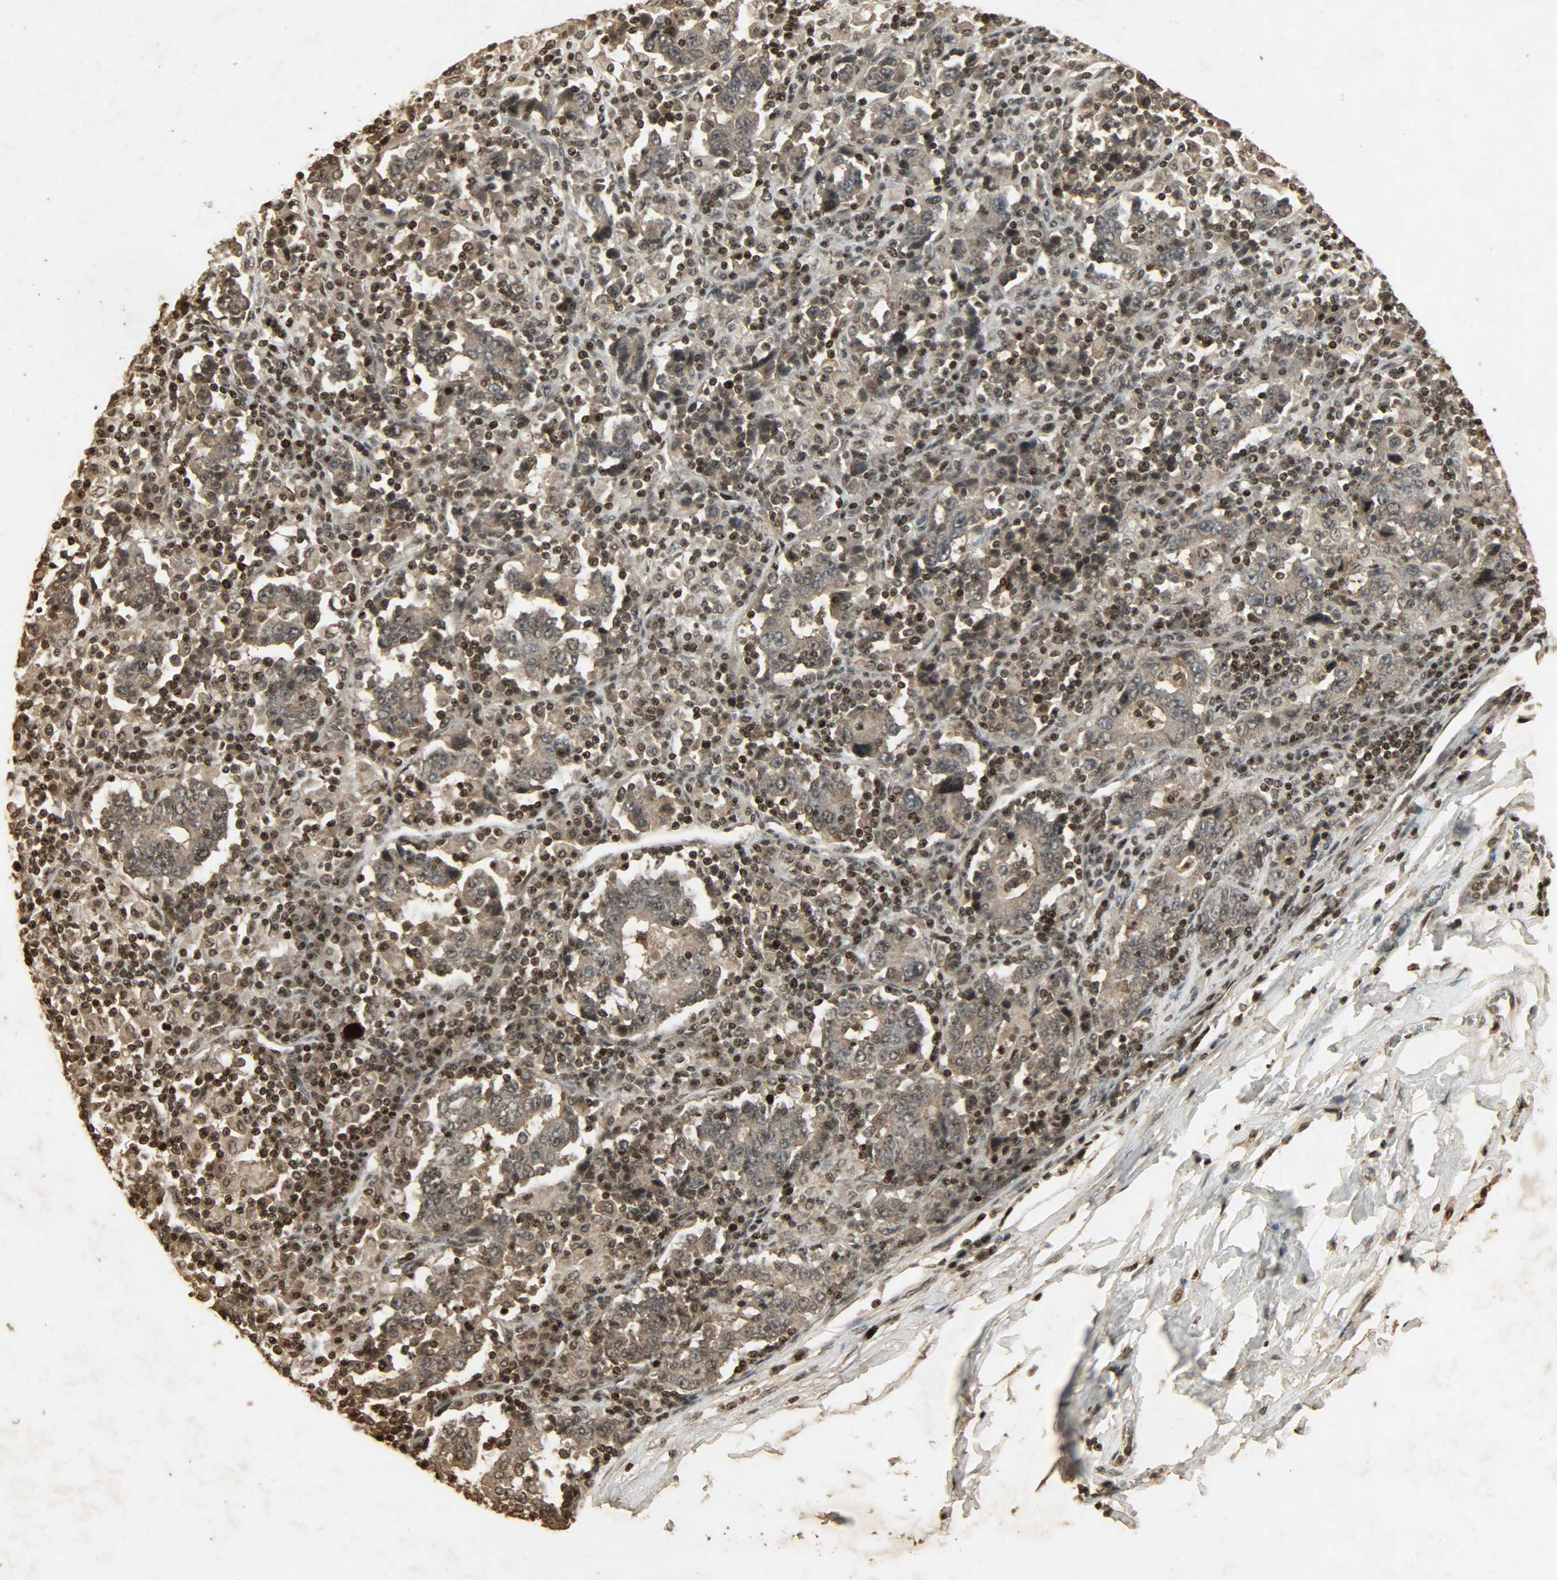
{"staining": {"intensity": "moderate", "quantity": ">75%", "location": "cytoplasmic/membranous,nuclear"}, "tissue": "stomach cancer", "cell_type": "Tumor cells", "image_type": "cancer", "snomed": [{"axis": "morphology", "description": "Normal tissue, NOS"}, {"axis": "morphology", "description": "Adenocarcinoma, NOS"}, {"axis": "topography", "description": "Stomach, upper"}, {"axis": "topography", "description": "Stomach"}], "caption": "Protein analysis of stomach cancer tissue demonstrates moderate cytoplasmic/membranous and nuclear expression in about >75% of tumor cells.", "gene": "PPP3R1", "patient": {"sex": "male", "age": 59}}